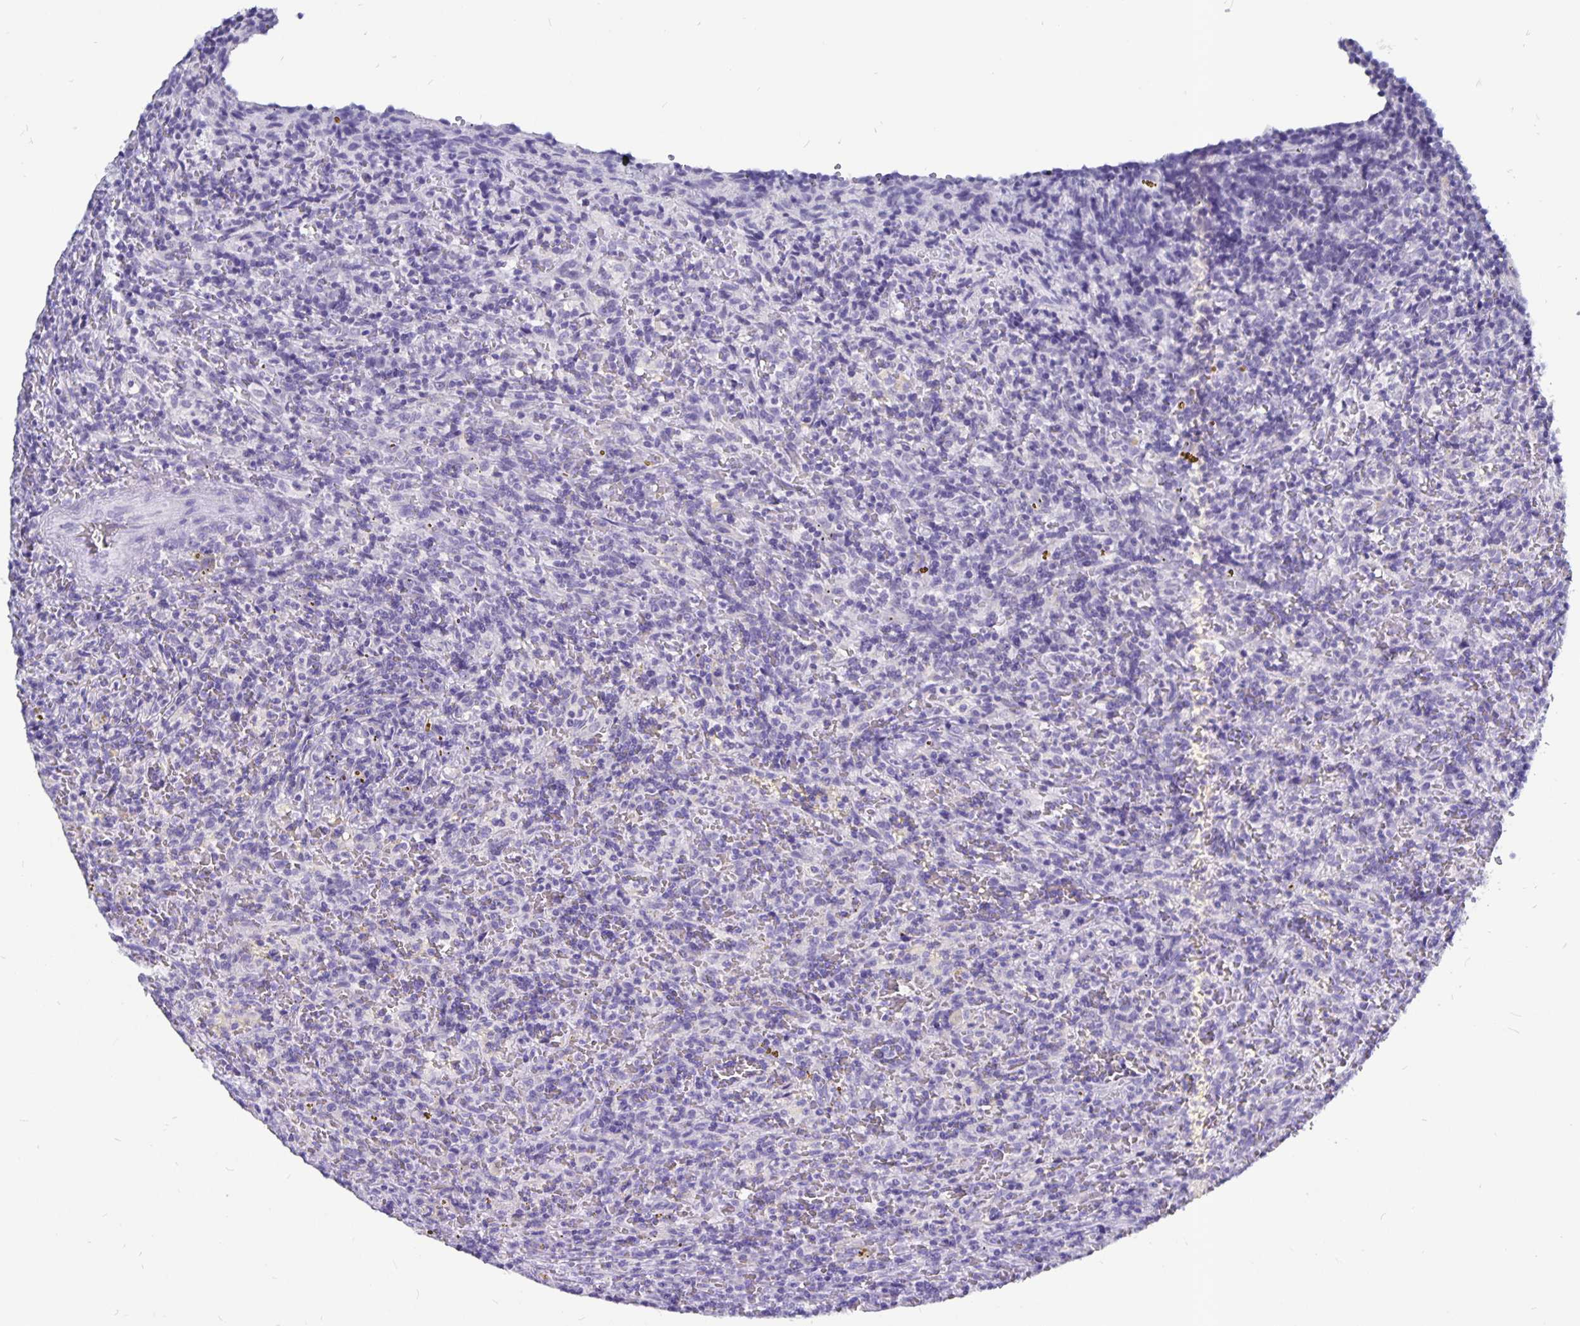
{"staining": {"intensity": "negative", "quantity": "none", "location": "none"}, "tissue": "lymphoma", "cell_type": "Tumor cells", "image_type": "cancer", "snomed": [{"axis": "morphology", "description": "Malignant lymphoma, non-Hodgkin's type, Low grade"}, {"axis": "topography", "description": "Spleen"}], "caption": "This is a photomicrograph of immunohistochemistry (IHC) staining of low-grade malignant lymphoma, non-Hodgkin's type, which shows no staining in tumor cells.", "gene": "ODF3B", "patient": {"sex": "female", "age": 70}}